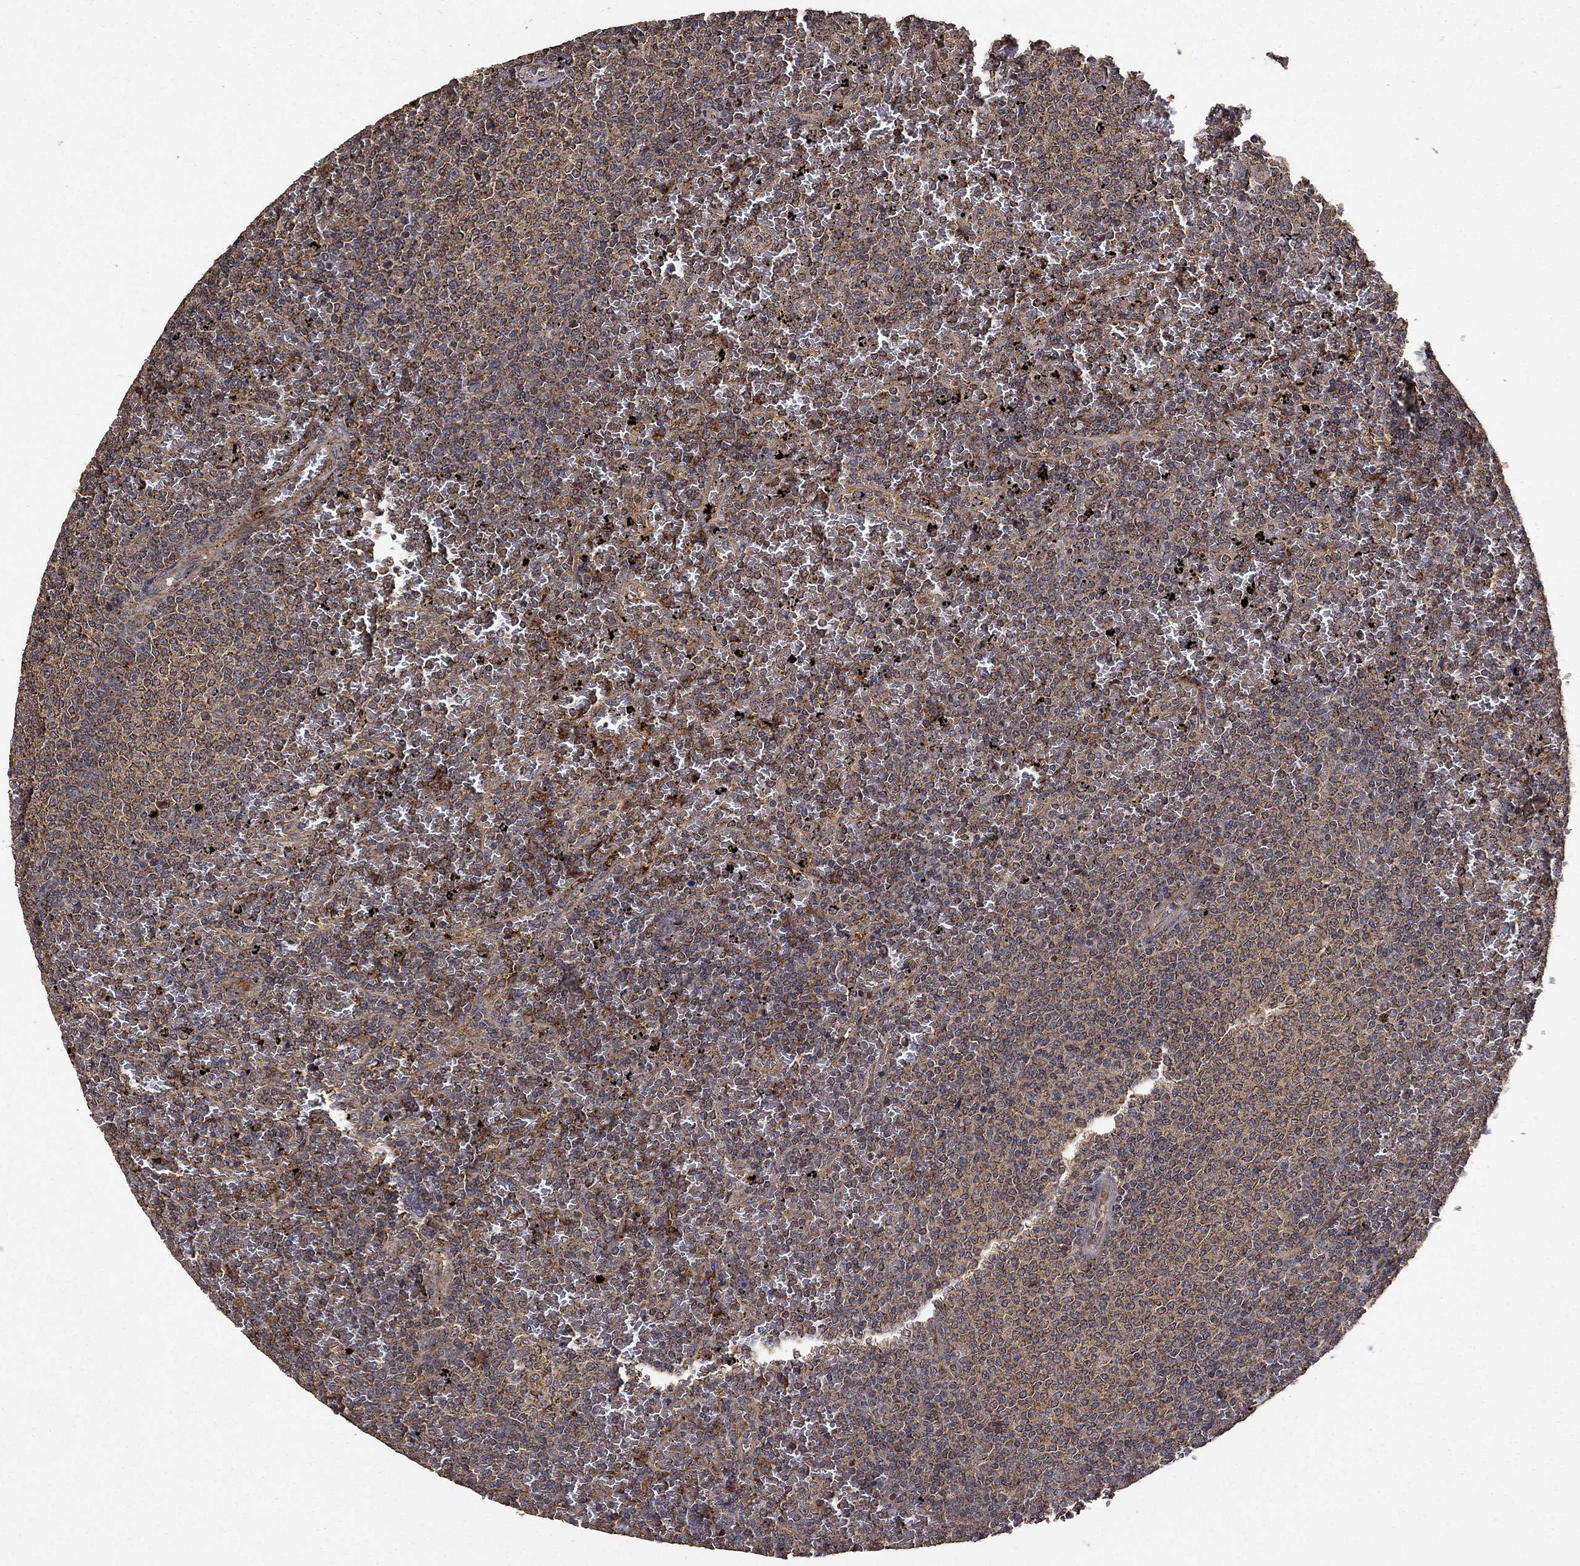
{"staining": {"intensity": "moderate", "quantity": "25%-75%", "location": "cytoplasmic/membranous"}, "tissue": "lymphoma", "cell_type": "Tumor cells", "image_type": "cancer", "snomed": [{"axis": "morphology", "description": "Malignant lymphoma, non-Hodgkin's type, Low grade"}, {"axis": "topography", "description": "Spleen"}], "caption": "High-magnification brightfield microscopy of lymphoma stained with DAB (3,3'-diaminobenzidine) (brown) and counterstained with hematoxylin (blue). tumor cells exhibit moderate cytoplasmic/membranous staining is seen in about25%-75% of cells.", "gene": "IFRD1", "patient": {"sex": "female", "age": 77}}